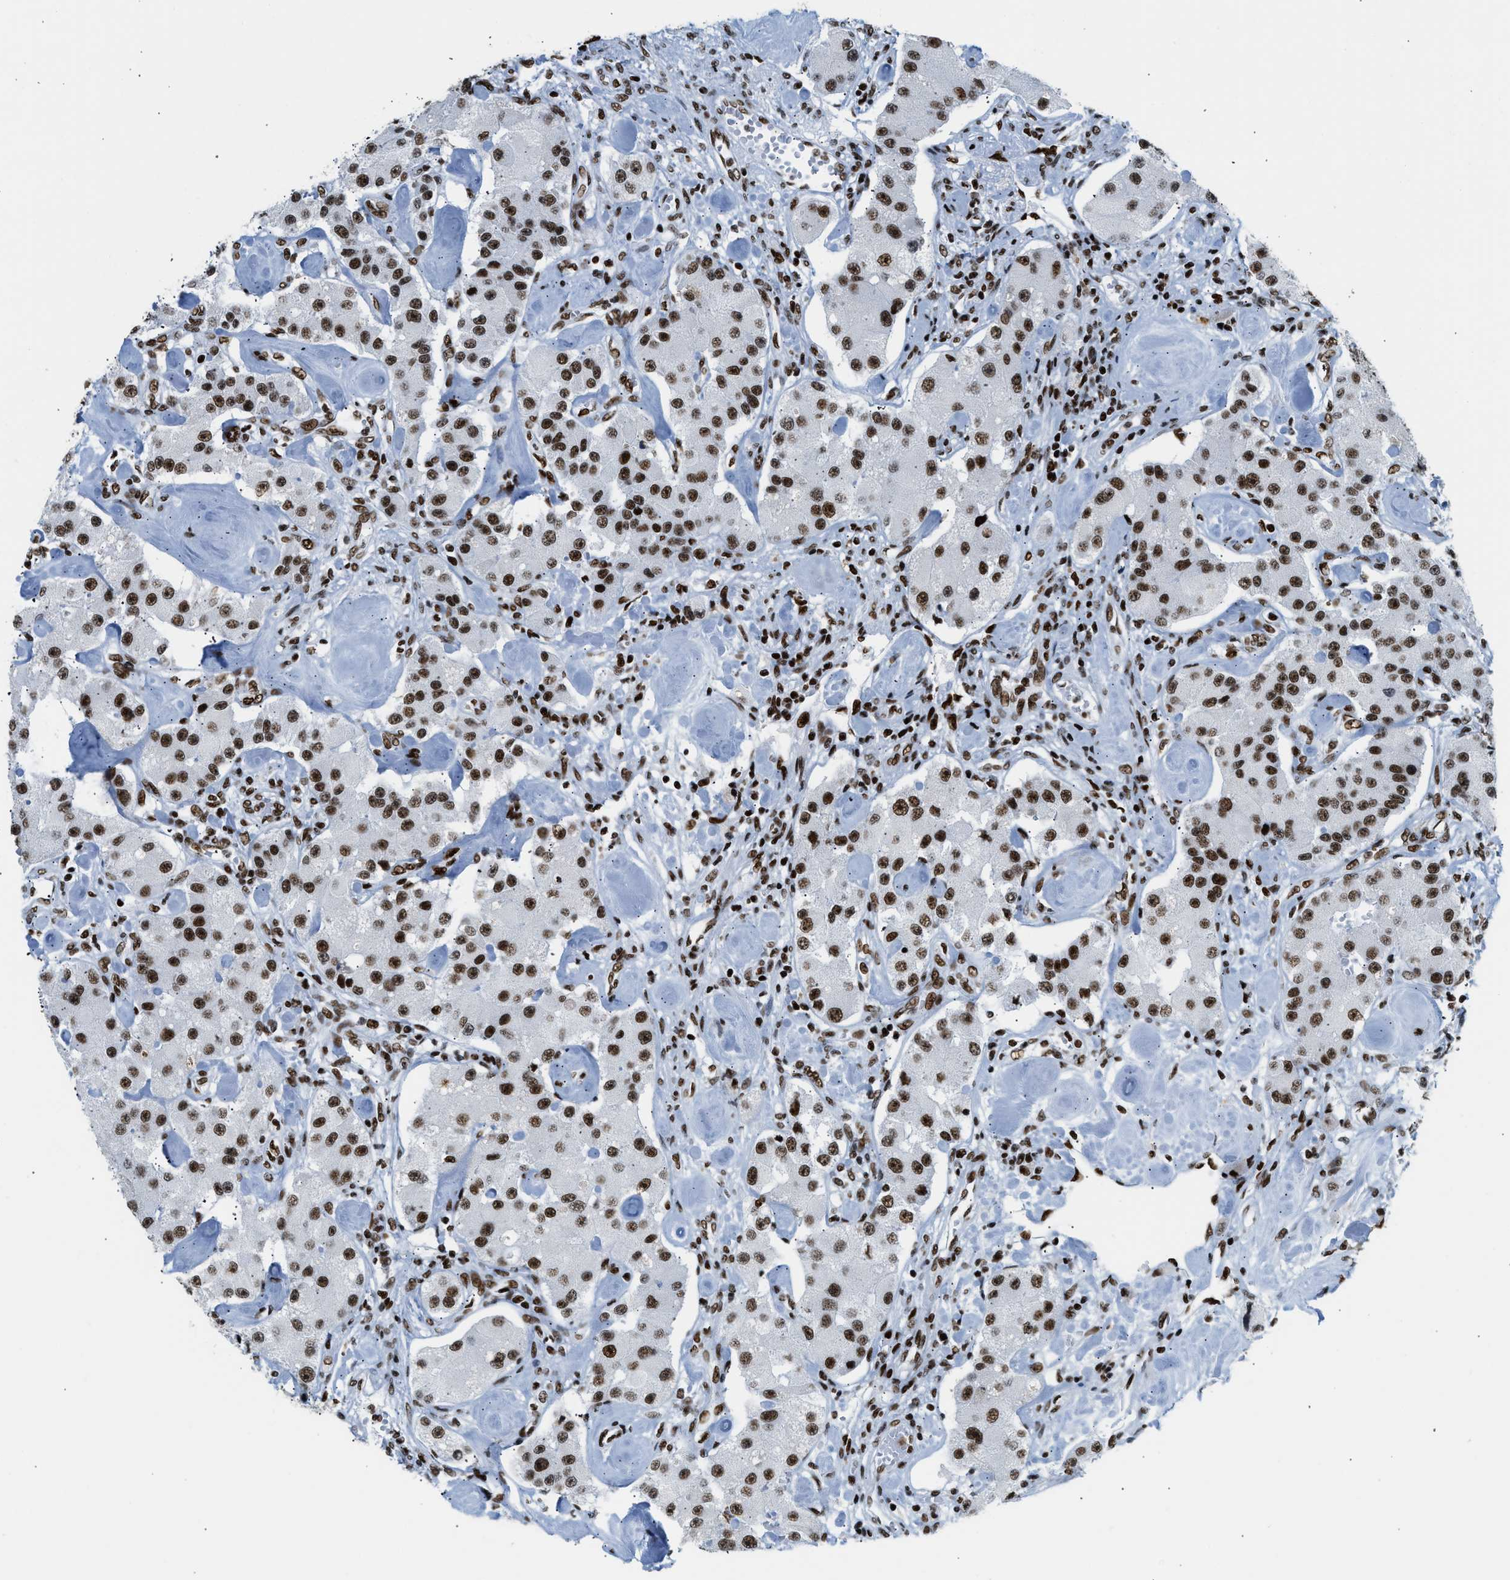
{"staining": {"intensity": "strong", "quantity": ">75%", "location": "nuclear"}, "tissue": "carcinoid", "cell_type": "Tumor cells", "image_type": "cancer", "snomed": [{"axis": "morphology", "description": "Carcinoid, malignant, NOS"}, {"axis": "topography", "description": "Pancreas"}], "caption": "Protein expression by immunohistochemistry reveals strong nuclear expression in about >75% of tumor cells in carcinoid (malignant).", "gene": "PIF1", "patient": {"sex": "male", "age": 41}}